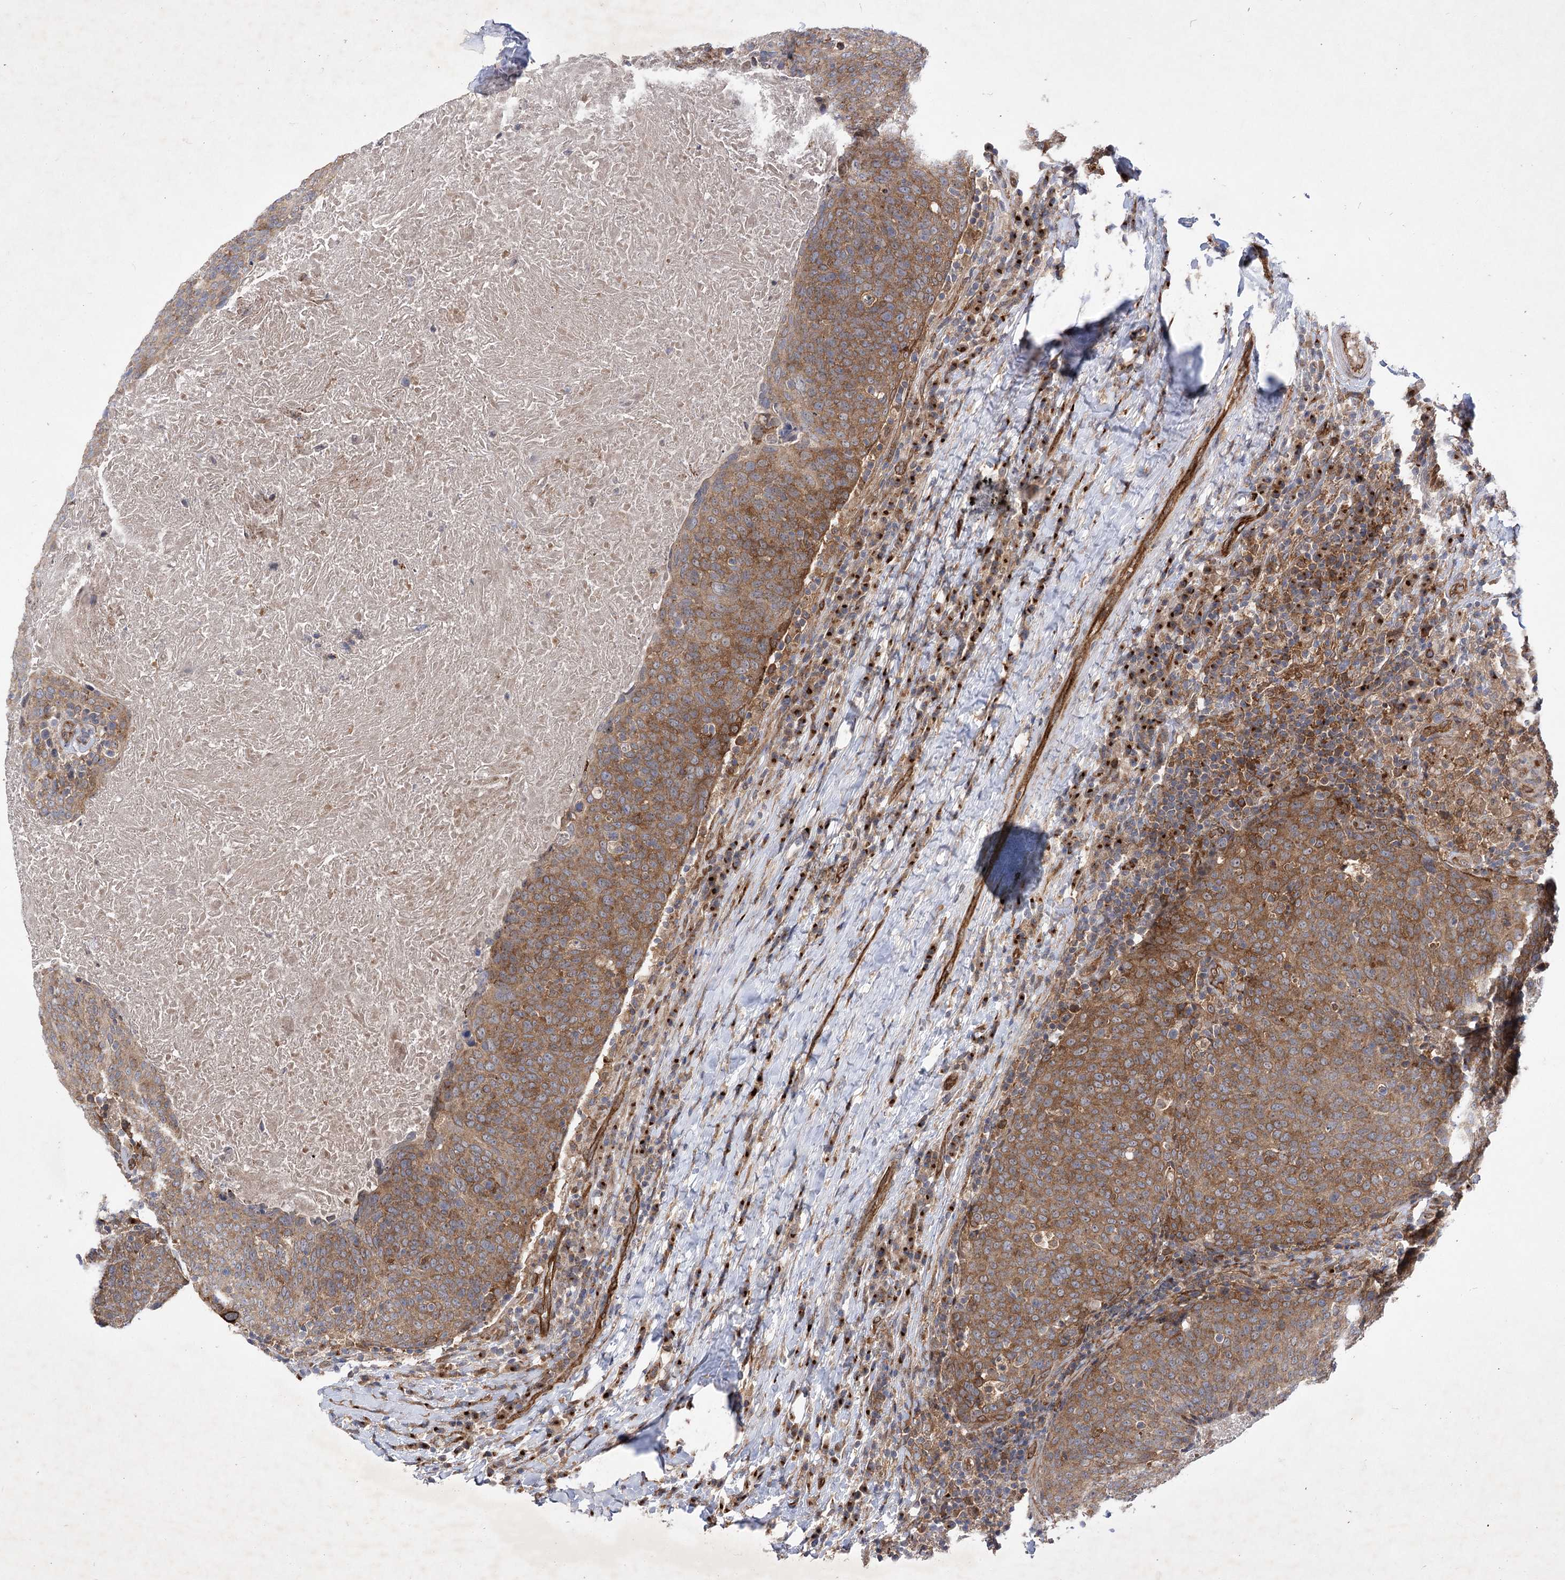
{"staining": {"intensity": "moderate", "quantity": ">75%", "location": "cytoplasmic/membranous"}, "tissue": "head and neck cancer", "cell_type": "Tumor cells", "image_type": "cancer", "snomed": [{"axis": "morphology", "description": "Squamous cell carcinoma, NOS"}, {"axis": "morphology", "description": "Squamous cell carcinoma, metastatic, NOS"}, {"axis": "topography", "description": "Lymph node"}, {"axis": "topography", "description": "Head-Neck"}], "caption": "An image showing moderate cytoplasmic/membranous expression in about >75% of tumor cells in squamous cell carcinoma (head and neck), as visualized by brown immunohistochemical staining.", "gene": "ARHGAP31", "patient": {"sex": "male", "age": 62}}